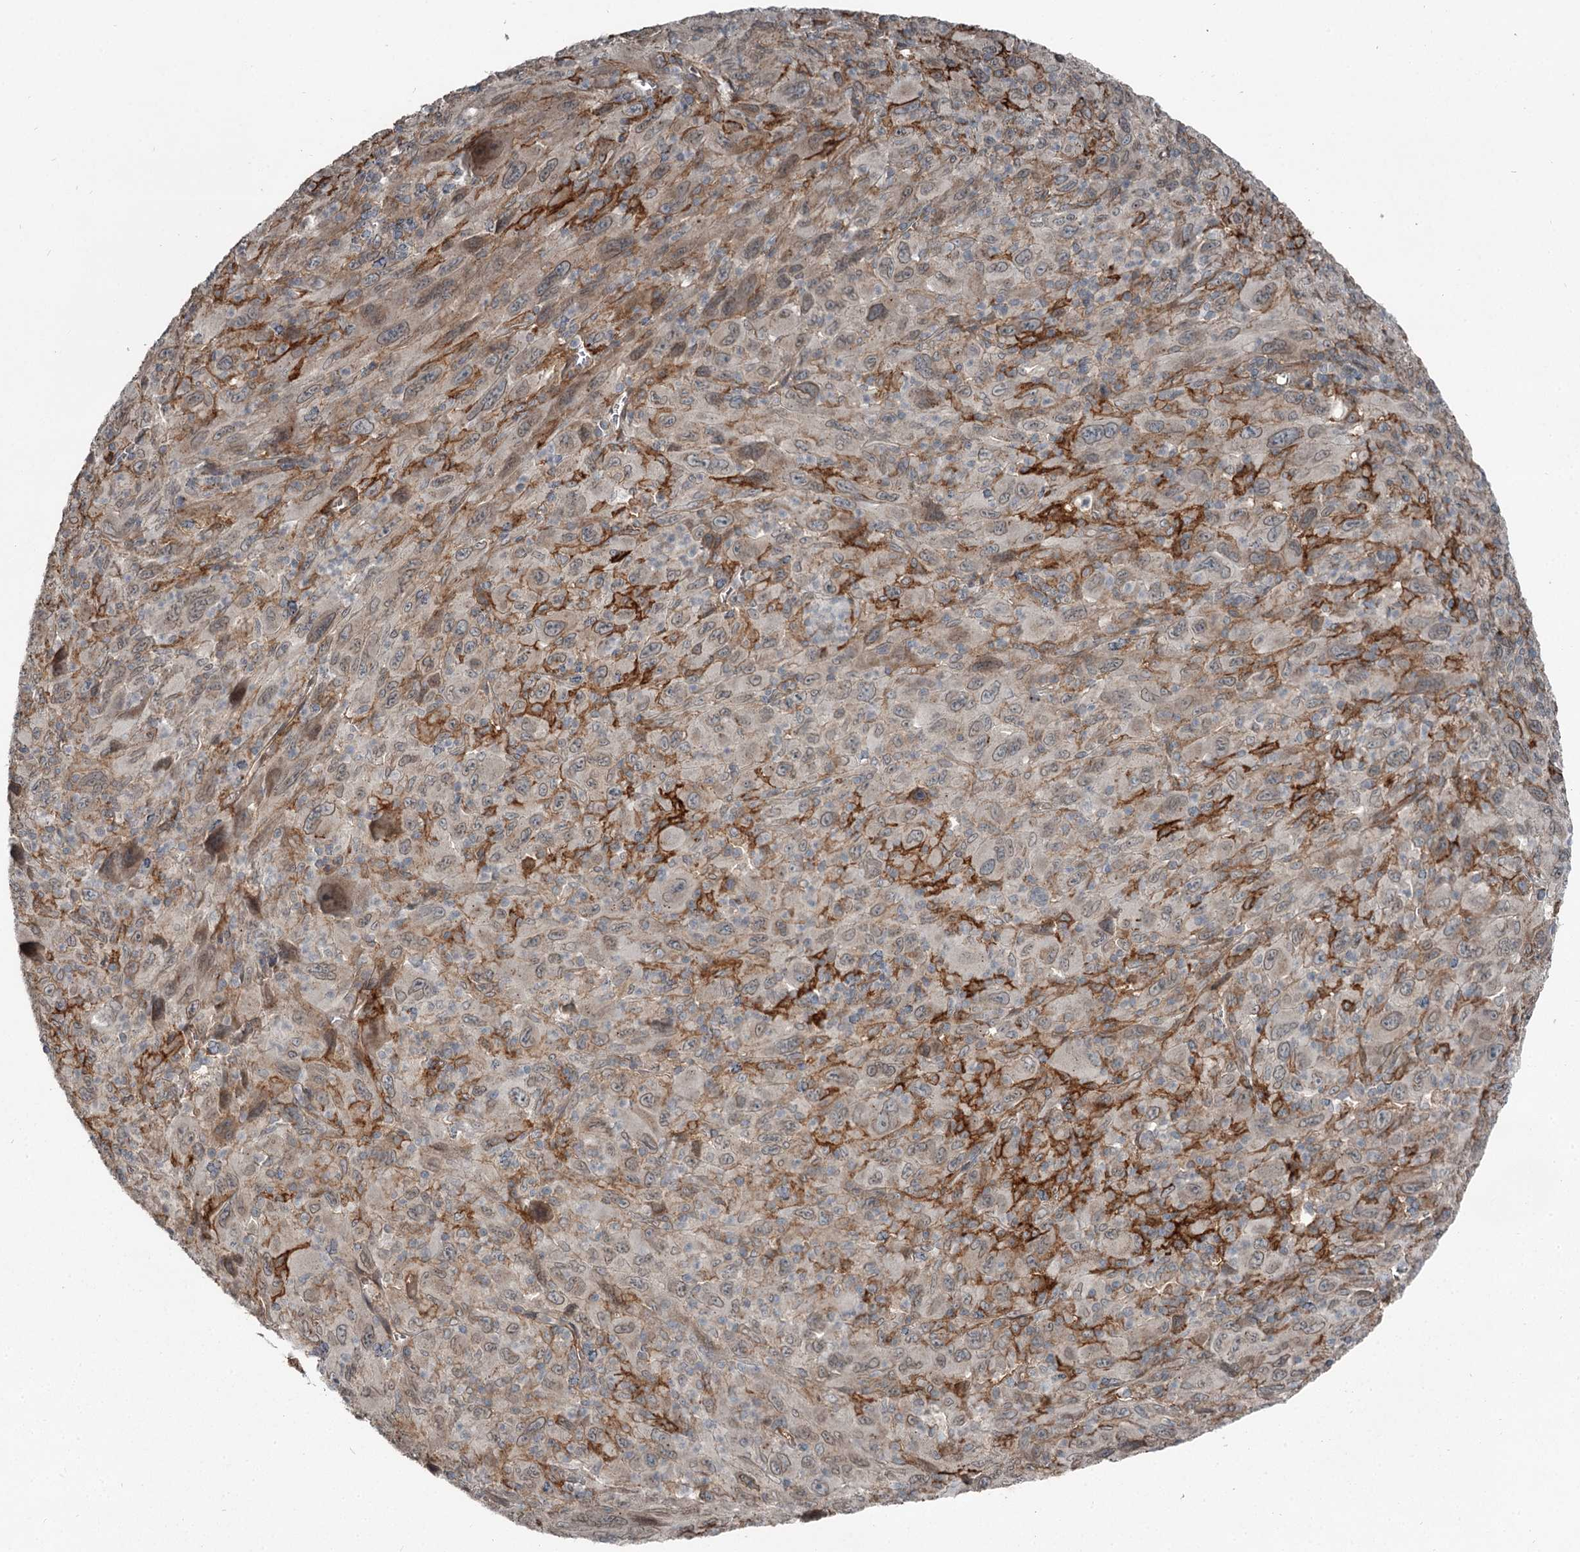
{"staining": {"intensity": "moderate", "quantity": "25%-75%", "location": "cytoplasmic/membranous"}, "tissue": "melanoma", "cell_type": "Tumor cells", "image_type": "cancer", "snomed": [{"axis": "morphology", "description": "Malignant melanoma, Metastatic site"}, {"axis": "topography", "description": "Skin"}], "caption": "Immunohistochemistry (IHC) (DAB) staining of human melanoma exhibits moderate cytoplasmic/membranous protein positivity in about 25%-75% of tumor cells. (IHC, brightfield microscopy, high magnification).", "gene": "SLC39A8", "patient": {"sex": "female", "age": 56}}